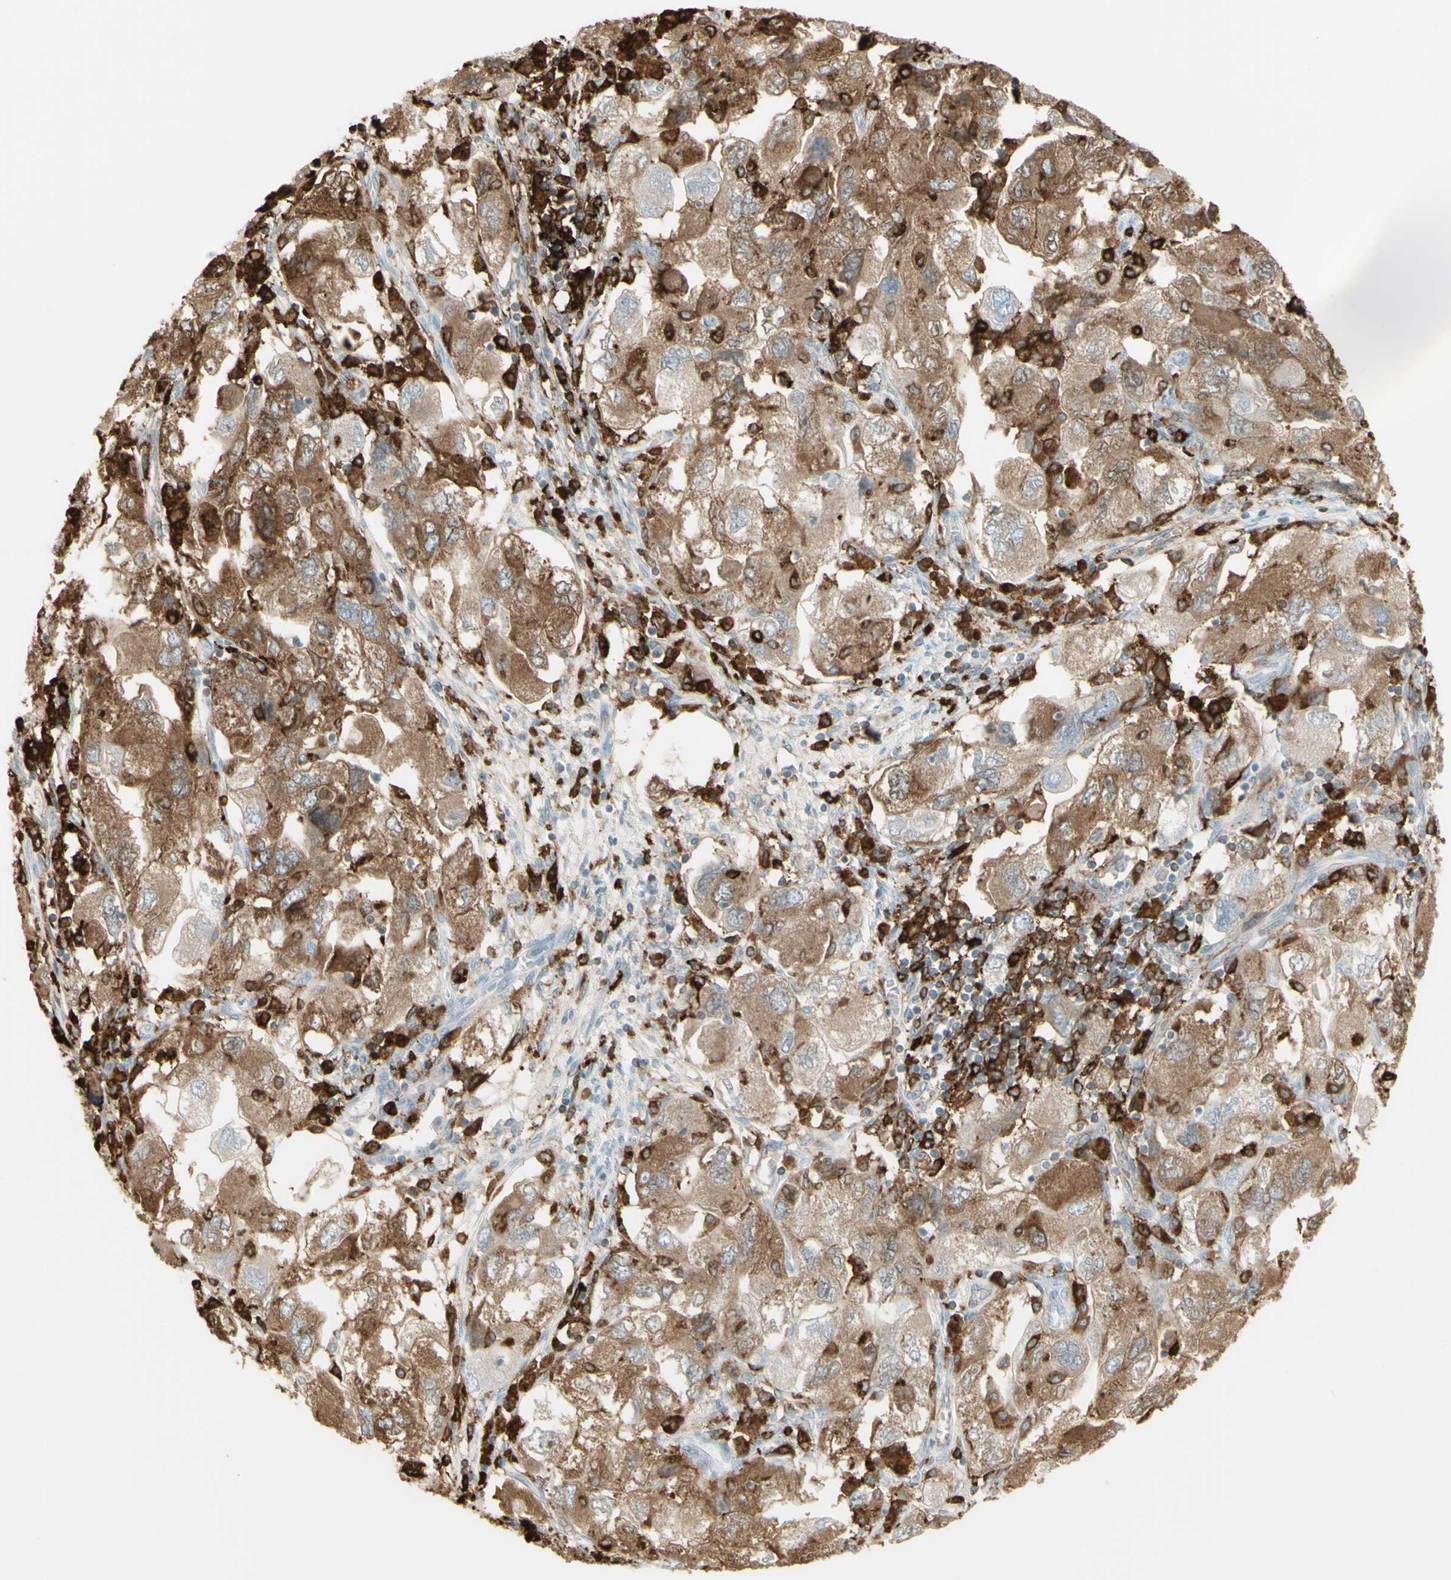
{"staining": {"intensity": "moderate", "quantity": ">75%", "location": "cytoplasmic/membranous"}, "tissue": "ovarian cancer", "cell_type": "Tumor cells", "image_type": "cancer", "snomed": [{"axis": "morphology", "description": "Carcinoma, NOS"}, {"axis": "morphology", "description": "Cystadenocarcinoma, serous, NOS"}, {"axis": "topography", "description": "Ovary"}], "caption": "Tumor cells display medium levels of moderate cytoplasmic/membranous staining in about >75% of cells in human ovarian cancer.", "gene": "HLA-DPB1", "patient": {"sex": "female", "age": 69}}